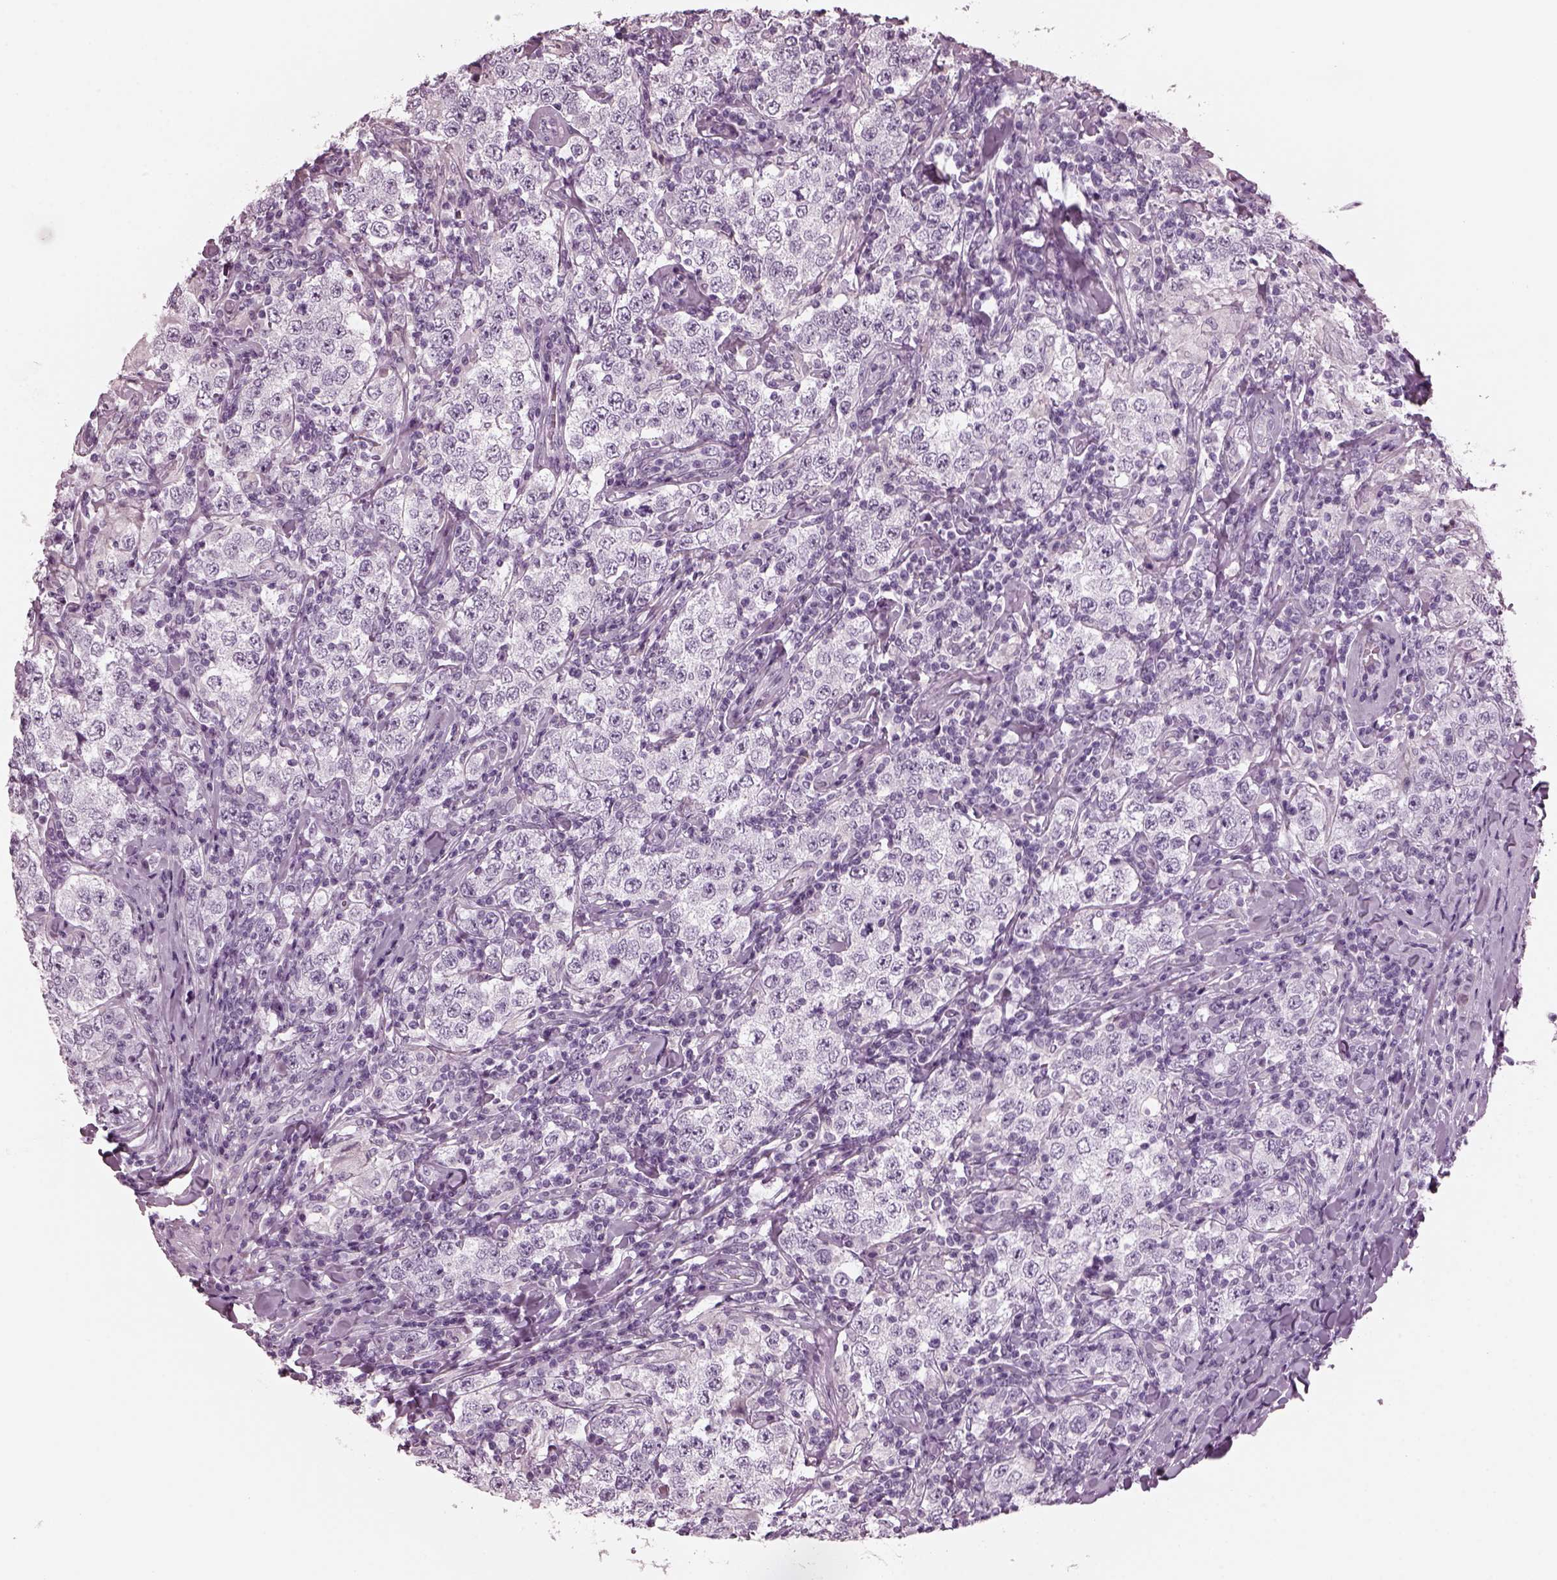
{"staining": {"intensity": "negative", "quantity": "none", "location": "none"}, "tissue": "testis cancer", "cell_type": "Tumor cells", "image_type": "cancer", "snomed": [{"axis": "morphology", "description": "Seminoma, NOS"}, {"axis": "morphology", "description": "Carcinoma, Embryonal, NOS"}, {"axis": "topography", "description": "Testis"}], "caption": "Embryonal carcinoma (testis) was stained to show a protein in brown. There is no significant positivity in tumor cells.", "gene": "RCVRN", "patient": {"sex": "male", "age": 41}}